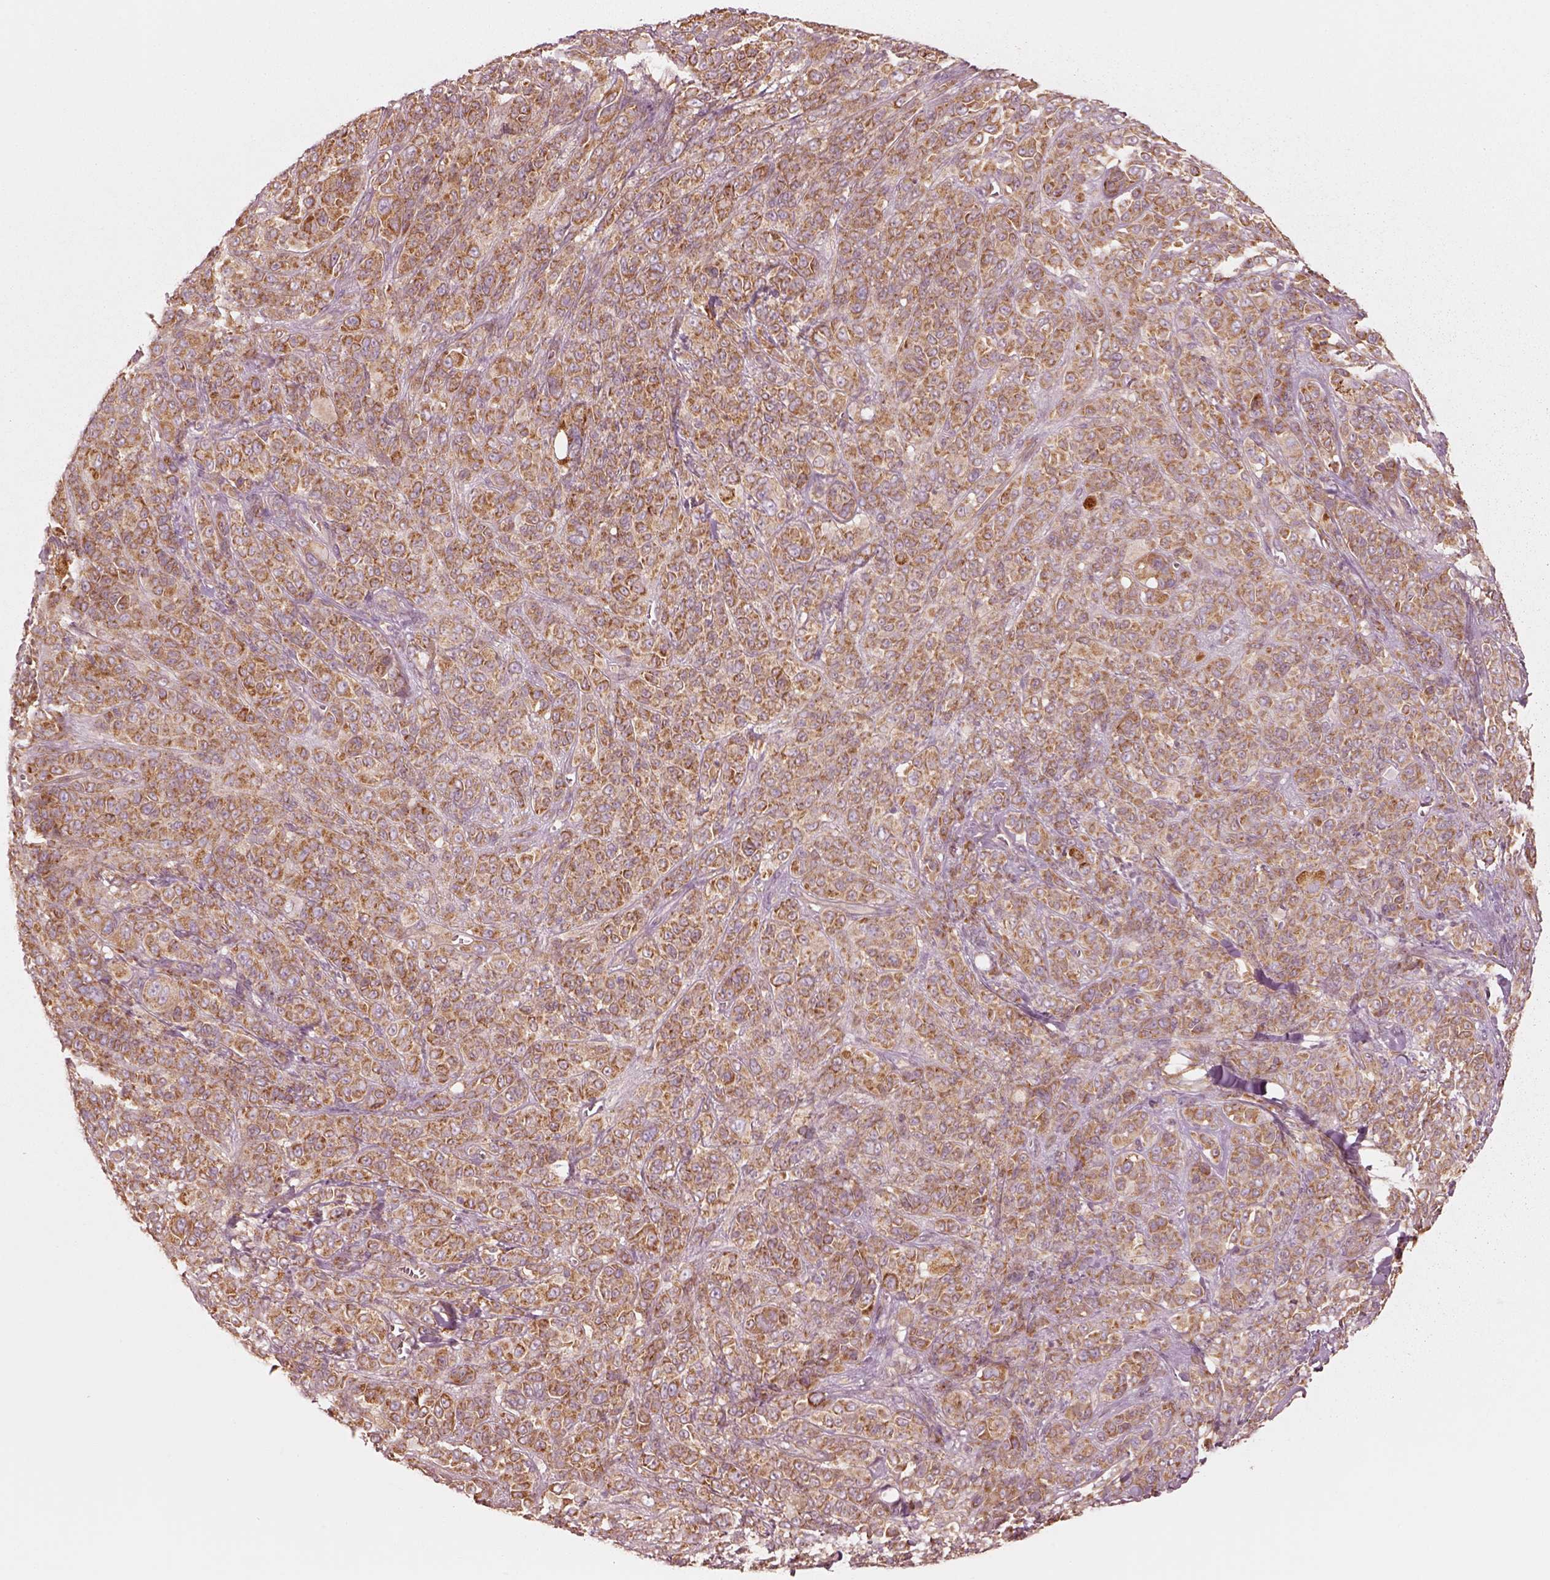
{"staining": {"intensity": "strong", "quantity": "<25%", "location": "cytoplasmic/membranous"}, "tissue": "melanoma", "cell_type": "Tumor cells", "image_type": "cancer", "snomed": [{"axis": "morphology", "description": "Malignant melanoma, NOS"}, {"axis": "topography", "description": "Skin"}], "caption": "The histopathology image reveals a brown stain indicating the presence of a protein in the cytoplasmic/membranous of tumor cells in melanoma.", "gene": "CNOT2", "patient": {"sex": "female", "age": 87}}